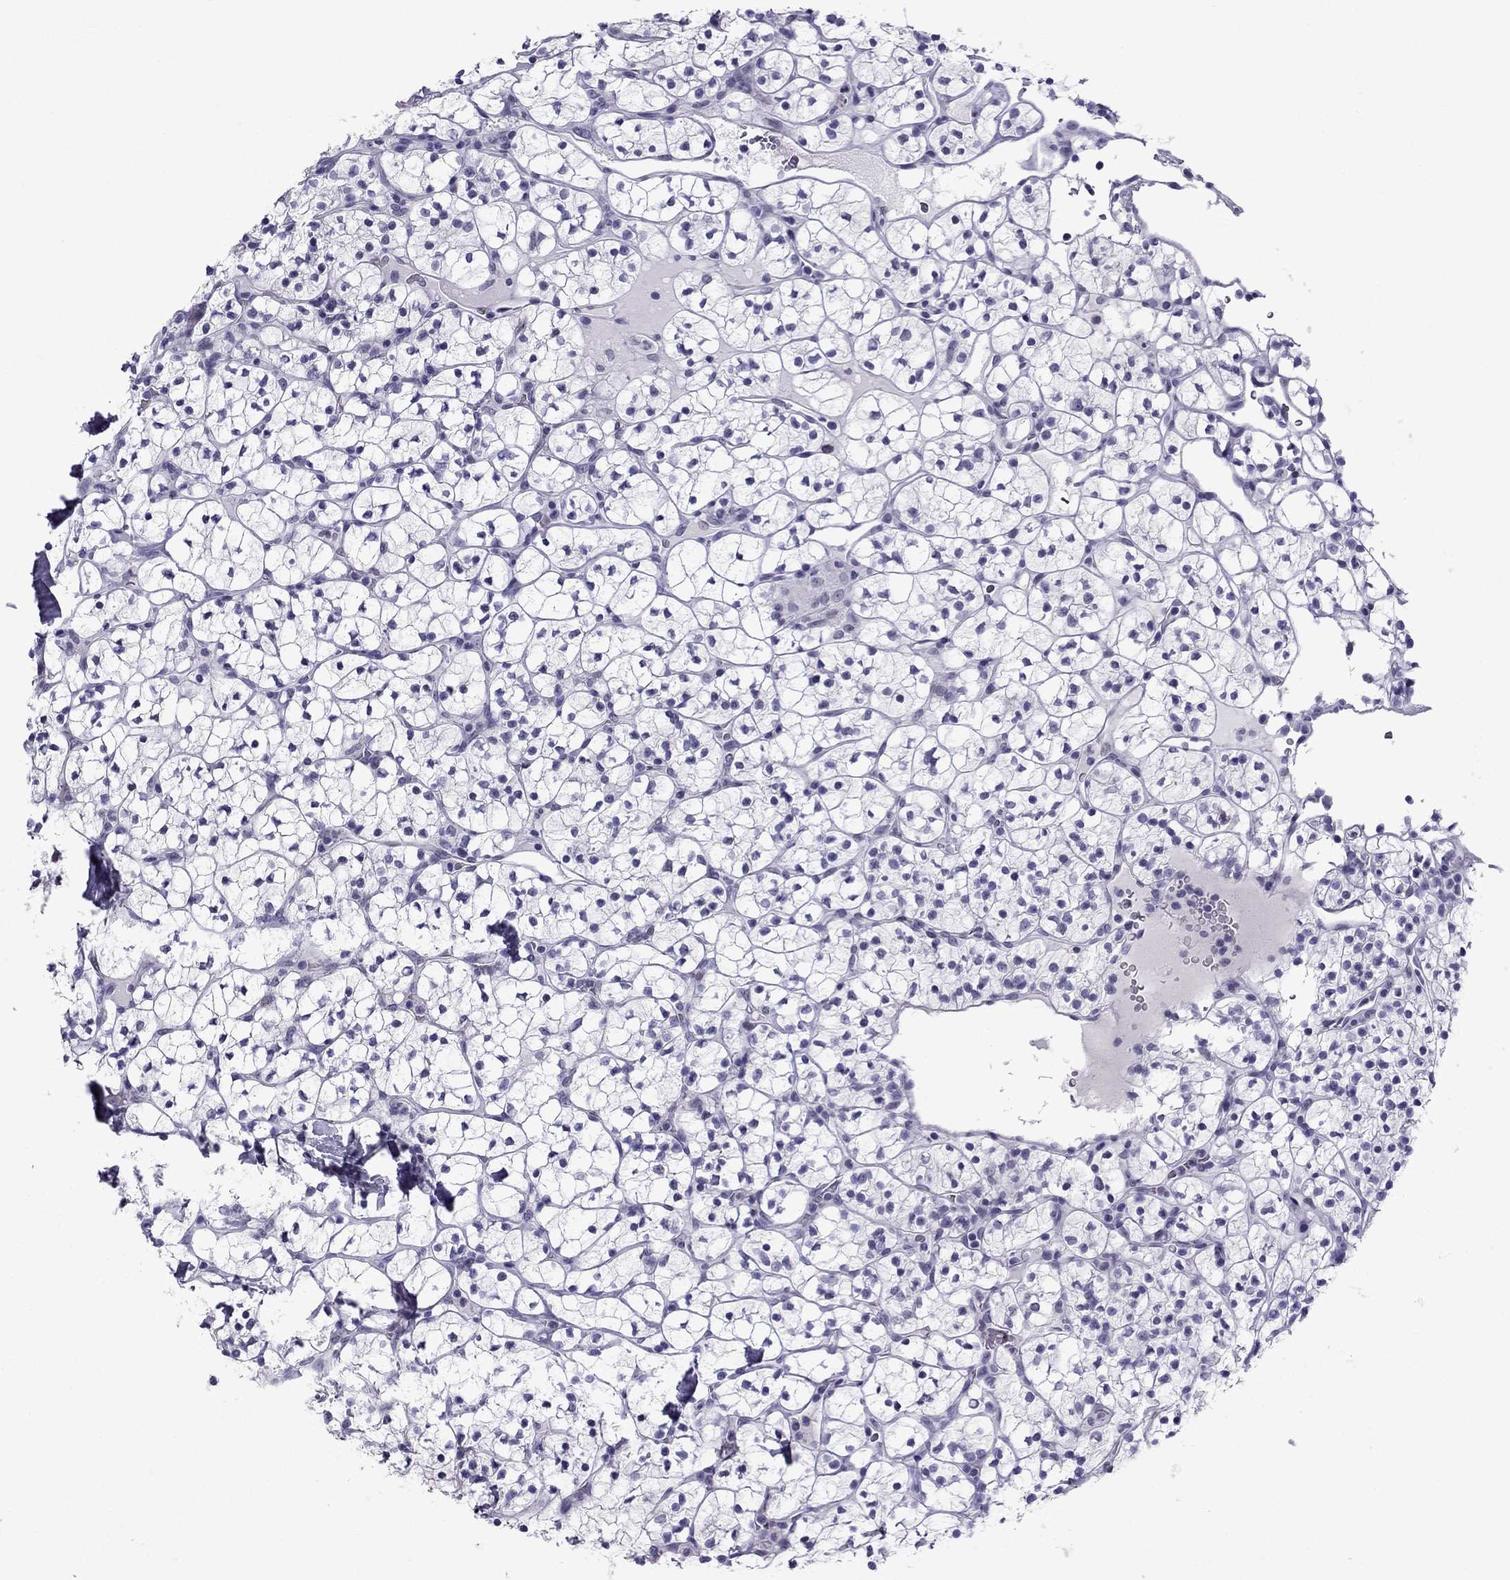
{"staining": {"intensity": "negative", "quantity": "none", "location": "none"}, "tissue": "renal cancer", "cell_type": "Tumor cells", "image_type": "cancer", "snomed": [{"axis": "morphology", "description": "Adenocarcinoma, NOS"}, {"axis": "topography", "description": "Kidney"}], "caption": "Protein analysis of renal adenocarcinoma demonstrates no significant positivity in tumor cells.", "gene": "MYLK3", "patient": {"sex": "female", "age": 89}}